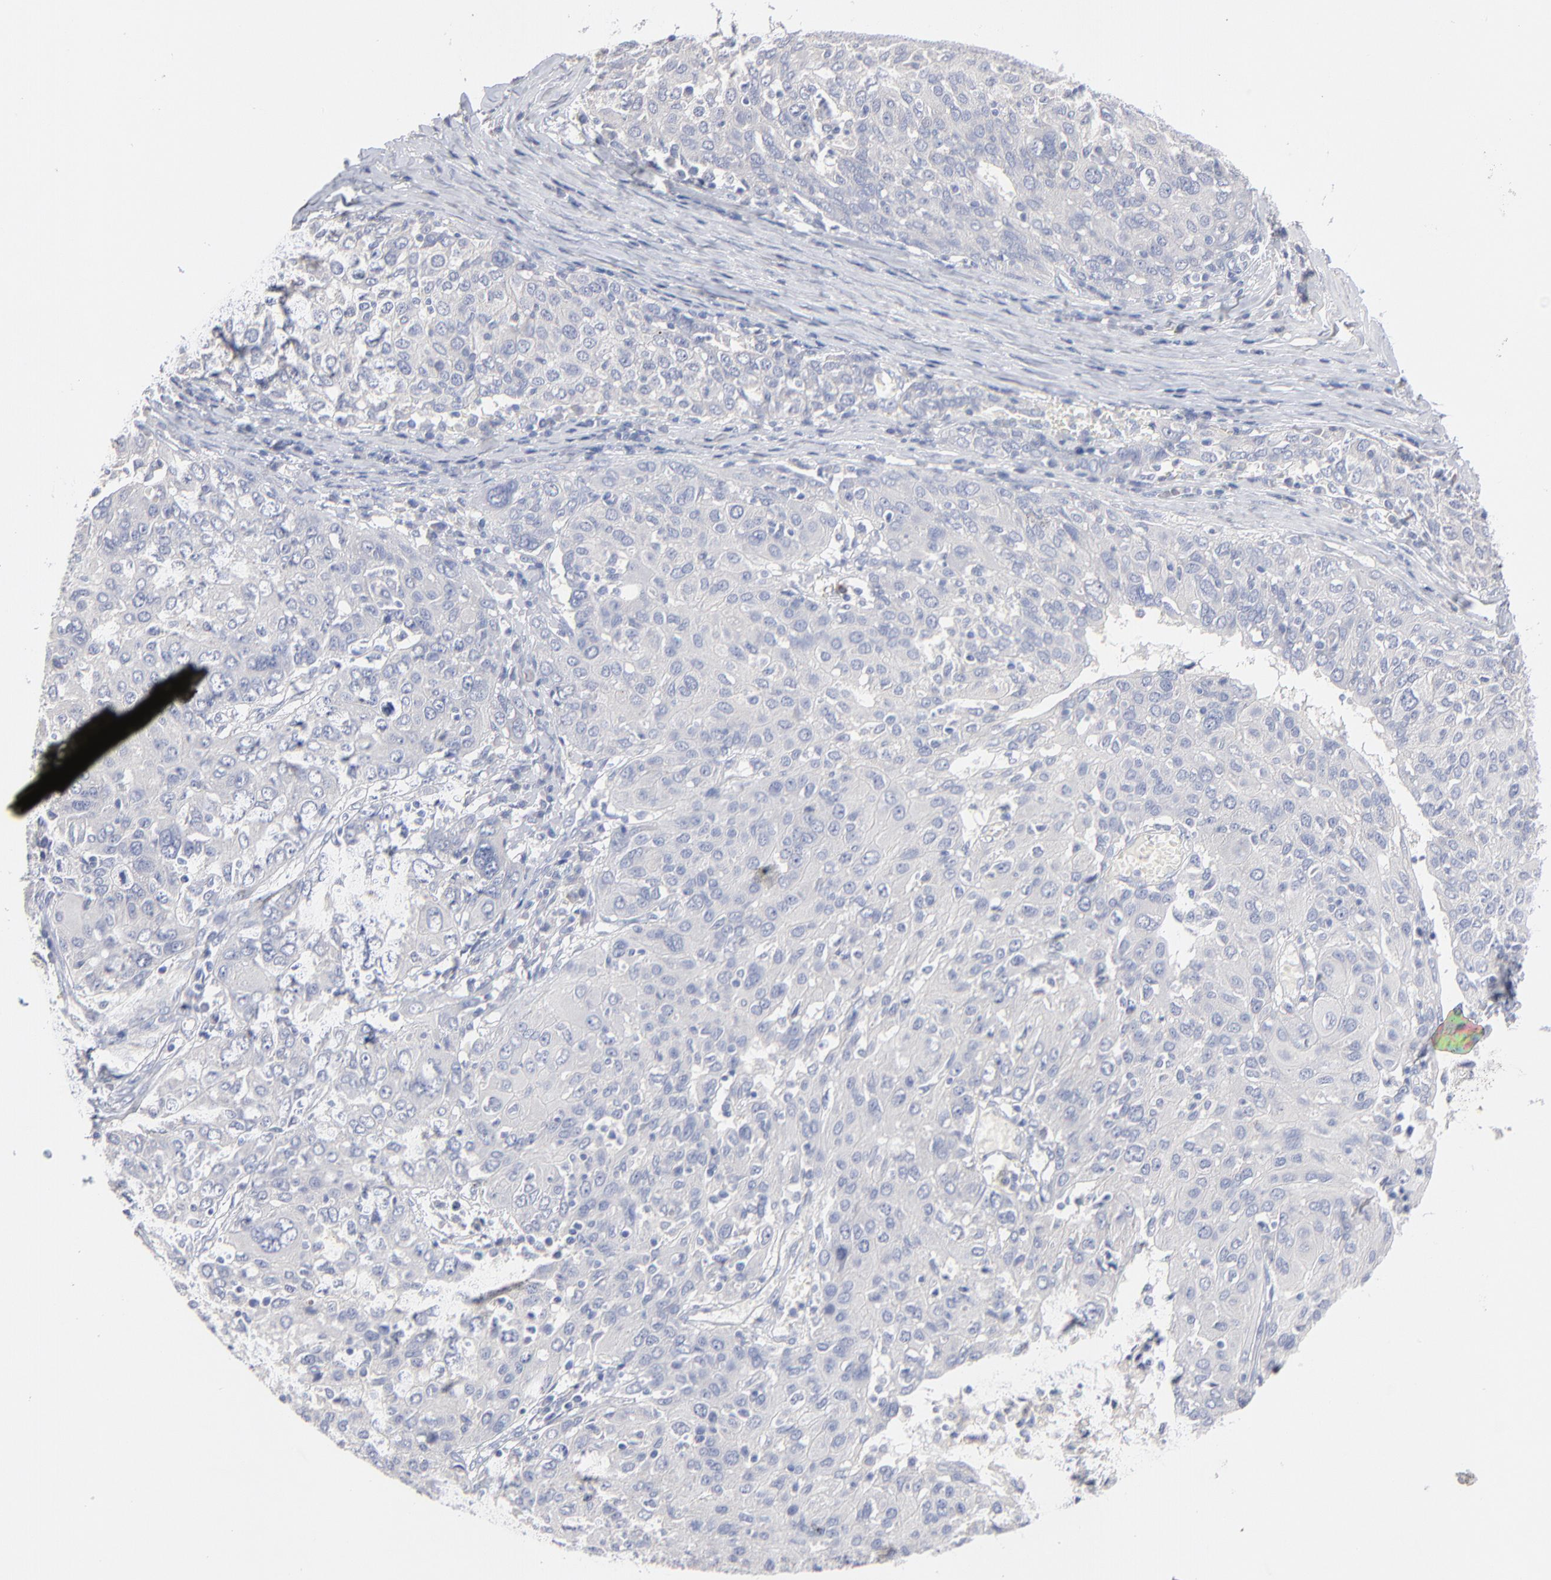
{"staining": {"intensity": "negative", "quantity": "none", "location": "none"}, "tissue": "ovarian cancer", "cell_type": "Tumor cells", "image_type": "cancer", "snomed": [{"axis": "morphology", "description": "Carcinoma, endometroid"}, {"axis": "topography", "description": "Ovary"}], "caption": "Immunohistochemical staining of ovarian cancer (endometroid carcinoma) reveals no significant expression in tumor cells.", "gene": "F12", "patient": {"sex": "female", "age": 50}}